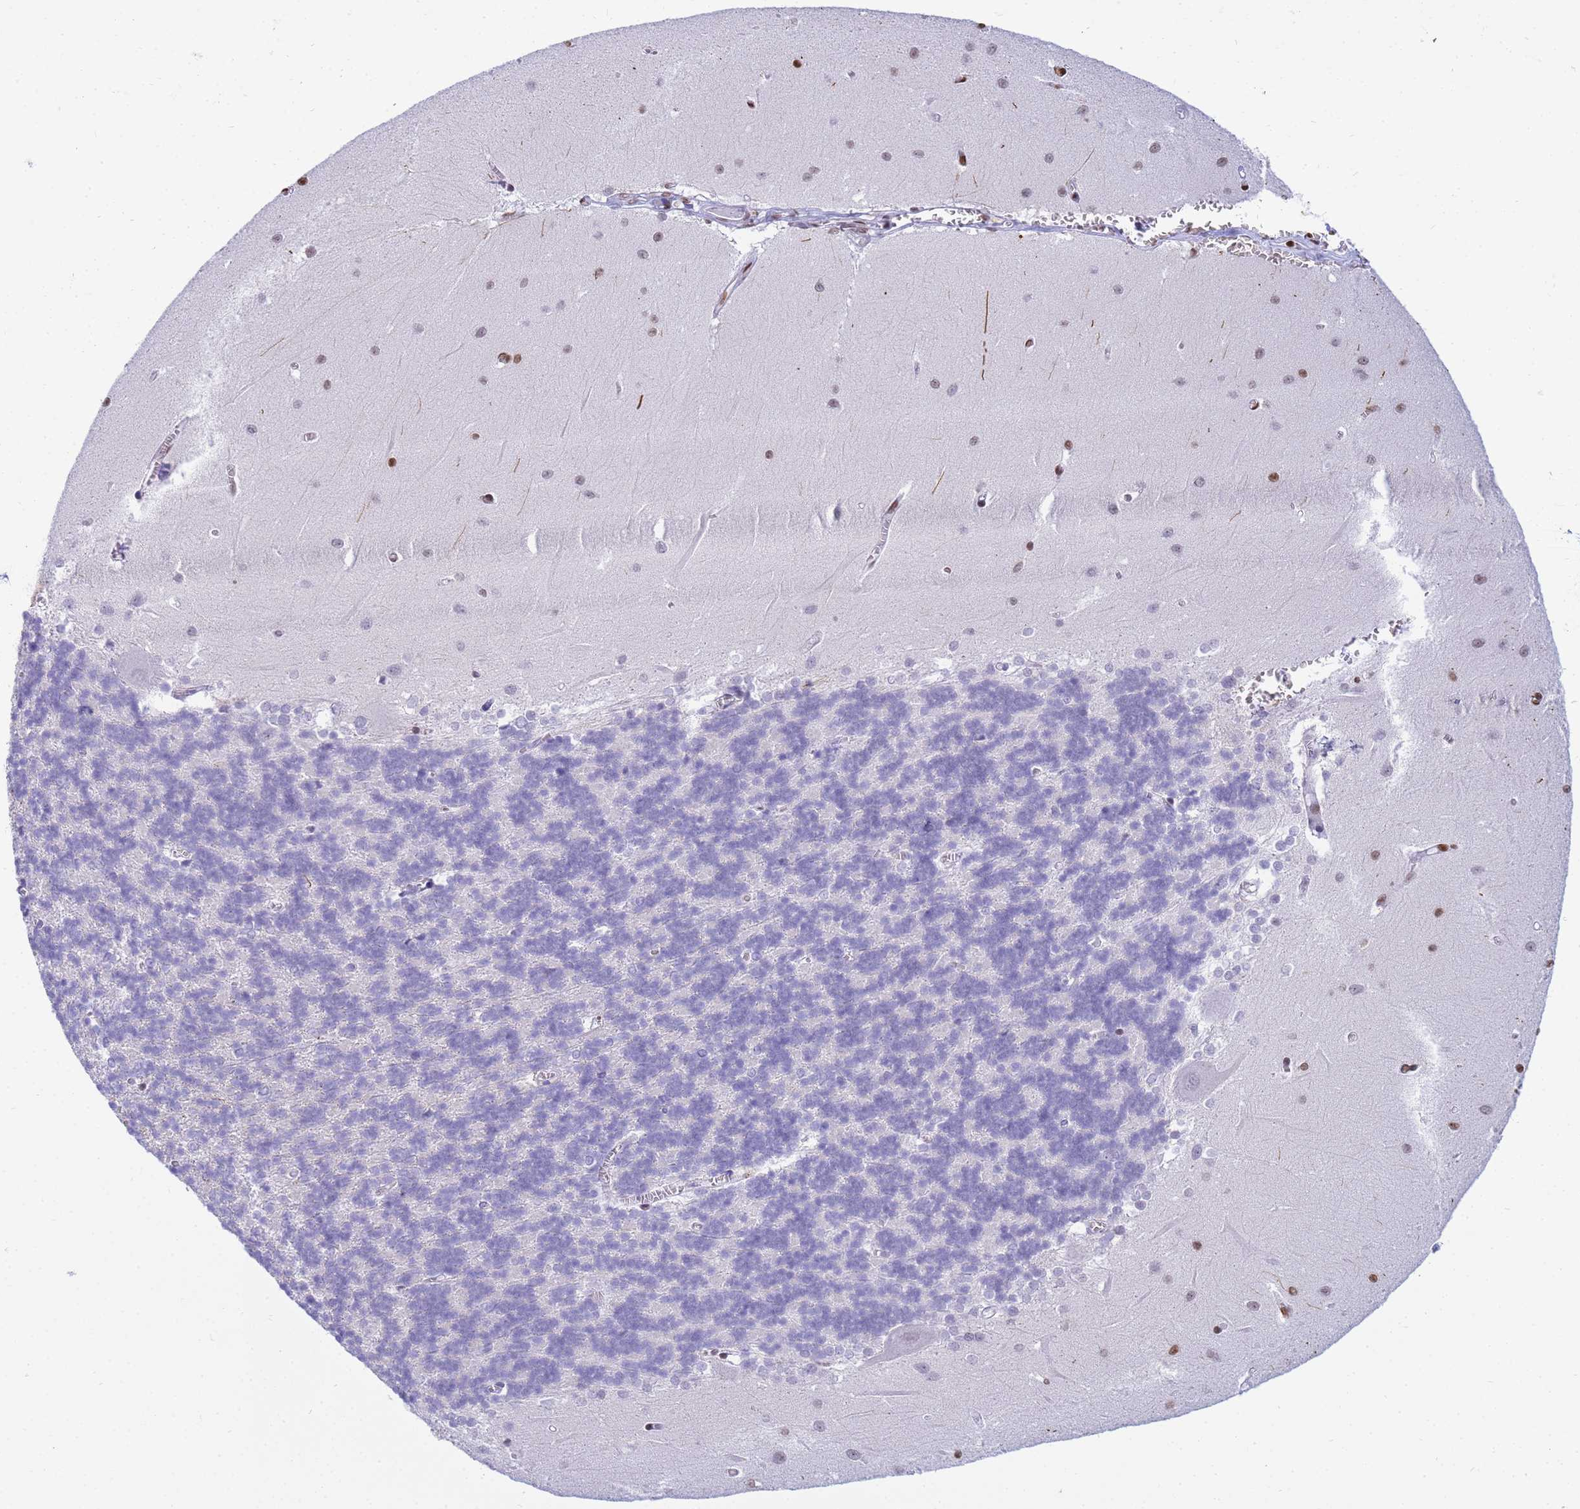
{"staining": {"intensity": "negative", "quantity": "none", "location": "none"}, "tissue": "cerebellum", "cell_type": "Cells in granular layer", "image_type": "normal", "snomed": [{"axis": "morphology", "description": "Normal tissue, NOS"}, {"axis": "topography", "description": "Cerebellum"}], "caption": "The image exhibits no significant staining in cells in granular layer of cerebellum.", "gene": "SNX20", "patient": {"sex": "male", "age": 37}}